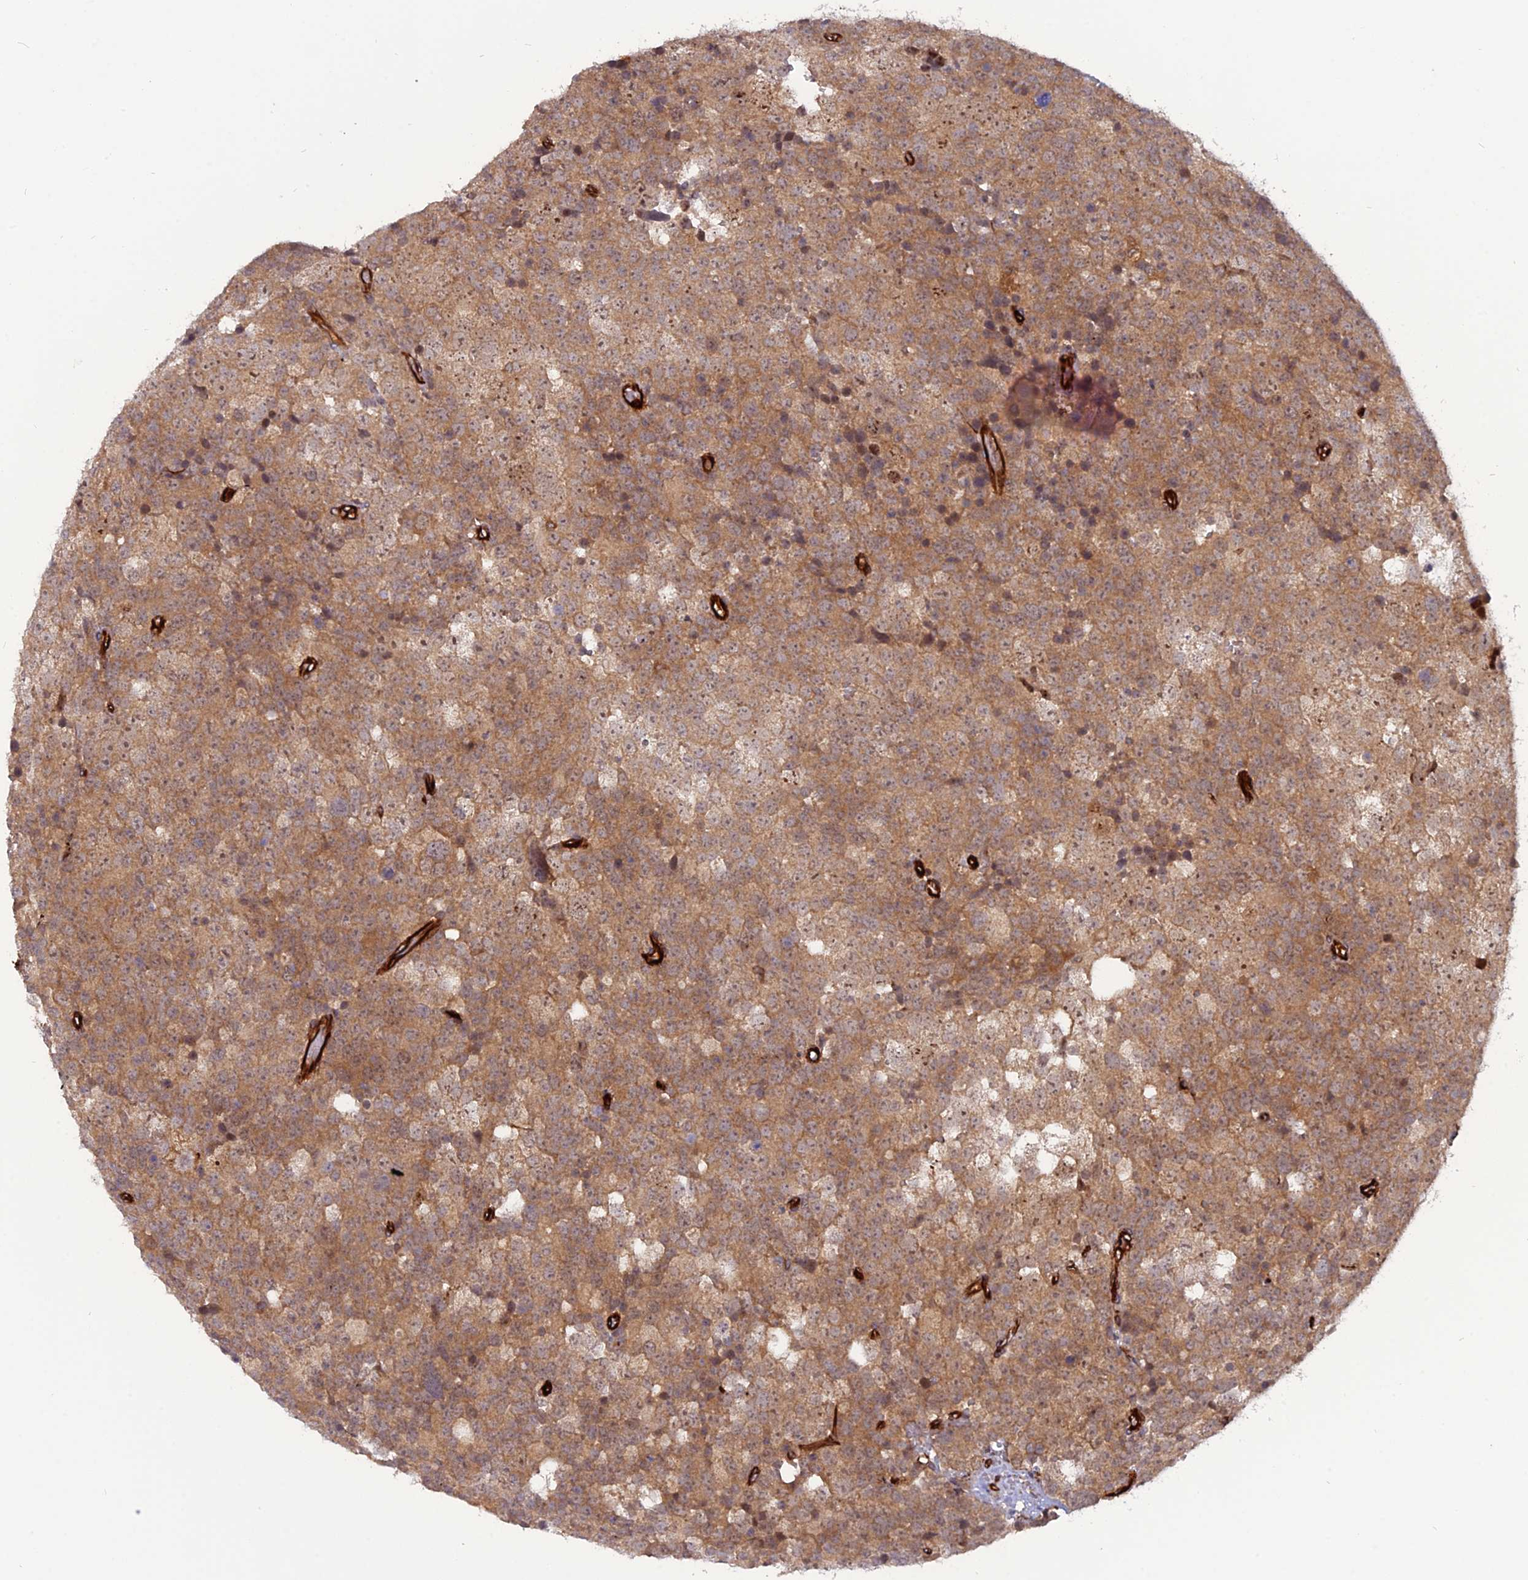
{"staining": {"intensity": "moderate", "quantity": ">75%", "location": "cytoplasmic/membranous"}, "tissue": "testis cancer", "cell_type": "Tumor cells", "image_type": "cancer", "snomed": [{"axis": "morphology", "description": "Seminoma, NOS"}, {"axis": "topography", "description": "Testis"}], "caption": "Protein positivity by immunohistochemistry shows moderate cytoplasmic/membranous expression in about >75% of tumor cells in testis seminoma.", "gene": "PHLDB3", "patient": {"sex": "male", "age": 71}}